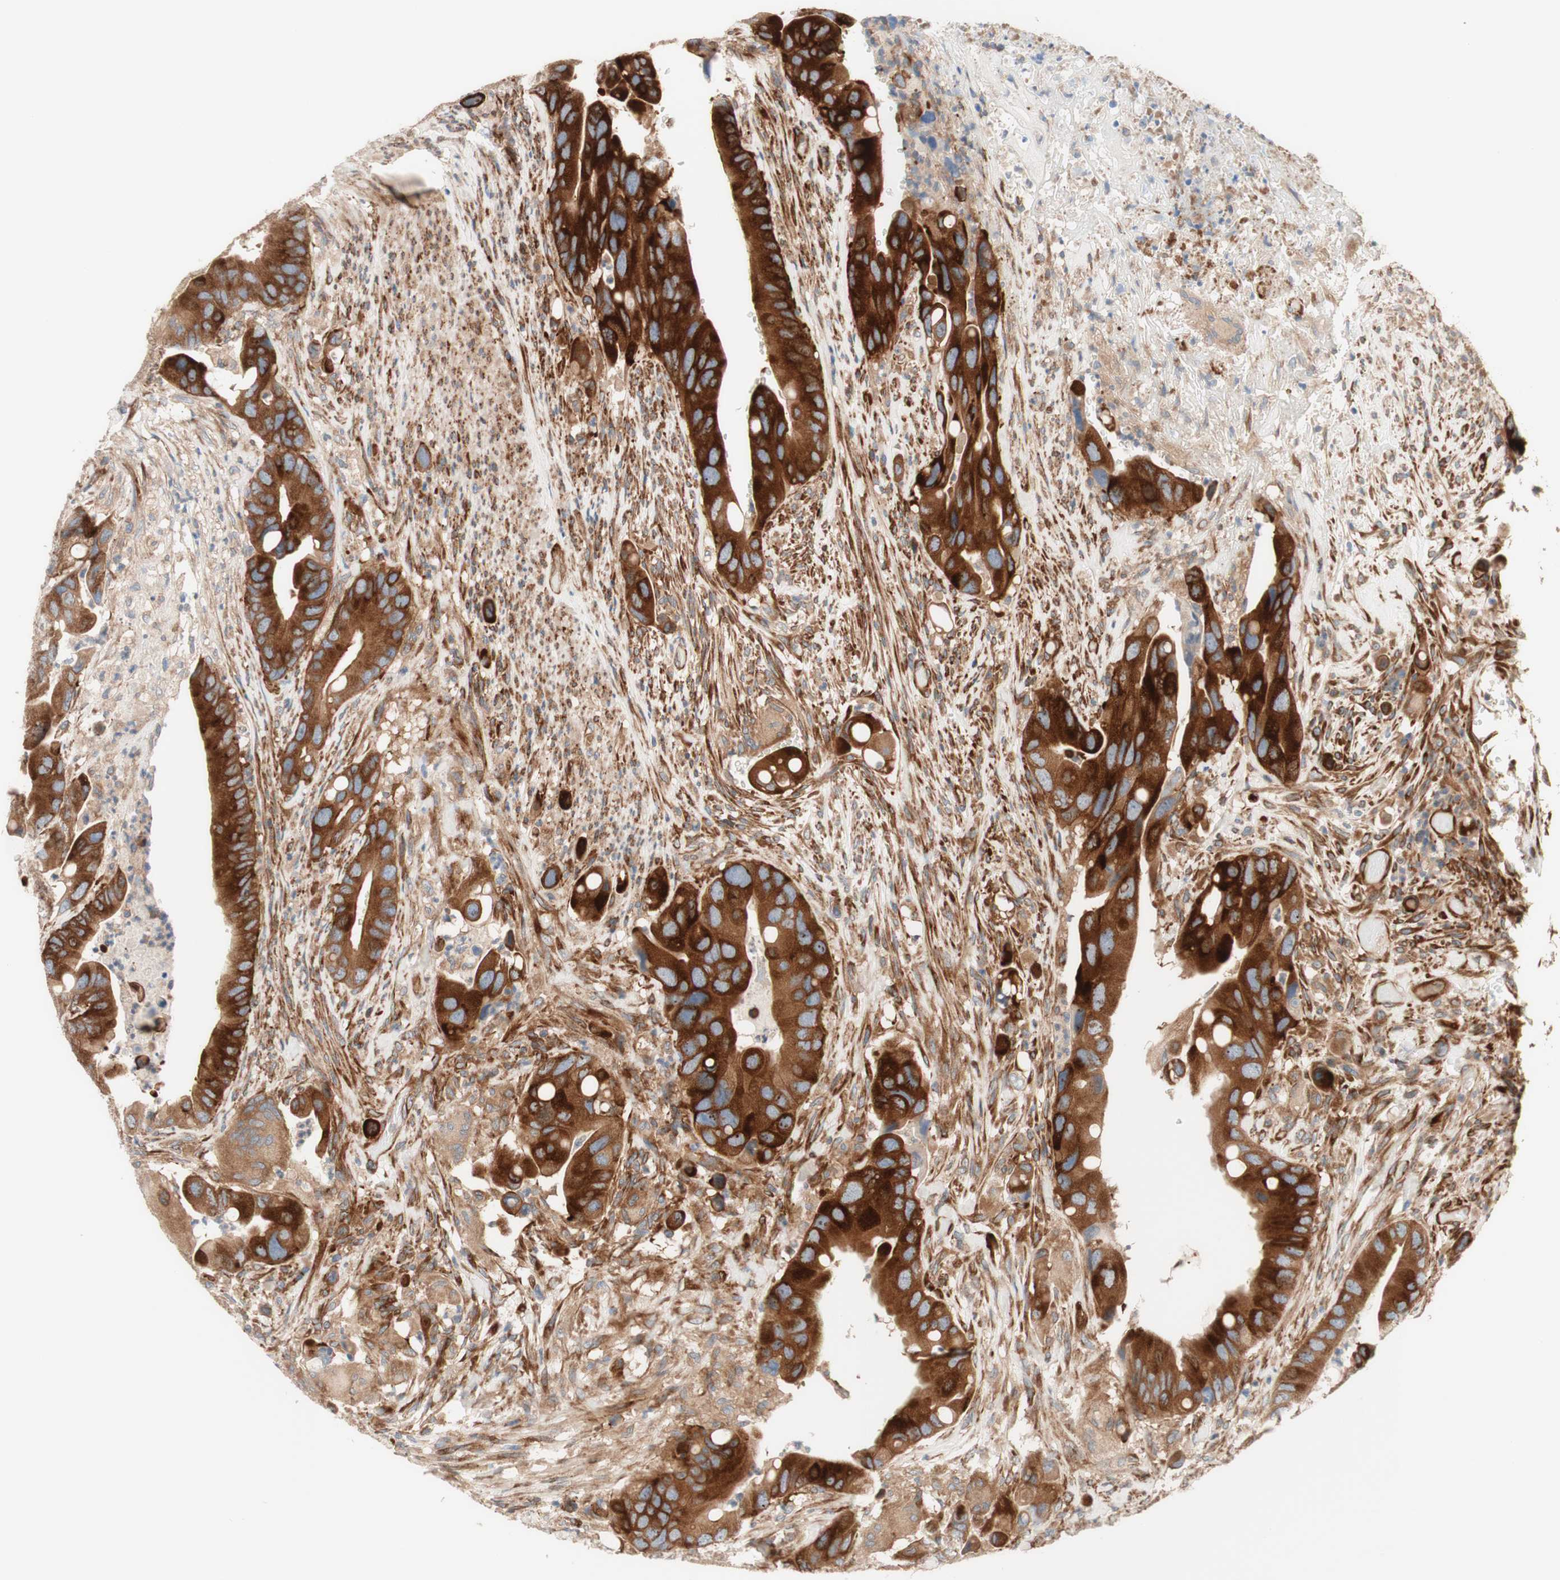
{"staining": {"intensity": "strong", "quantity": ">75%", "location": "cytoplasmic/membranous"}, "tissue": "colorectal cancer", "cell_type": "Tumor cells", "image_type": "cancer", "snomed": [{"axis": "morphology", "description": "Adenocarcinoma, NOS"}, {"axis": "topography", "description": "Rectum"}], "caption": "The histopathology image exhibits a brown stain indicating the presence of a protein in the cytoplasmic/membranous of tumor cells in colorectal cancer (adenocarcinoma).", "gene": "CCN4", "patient": {"sex": "female", "age": 57}}